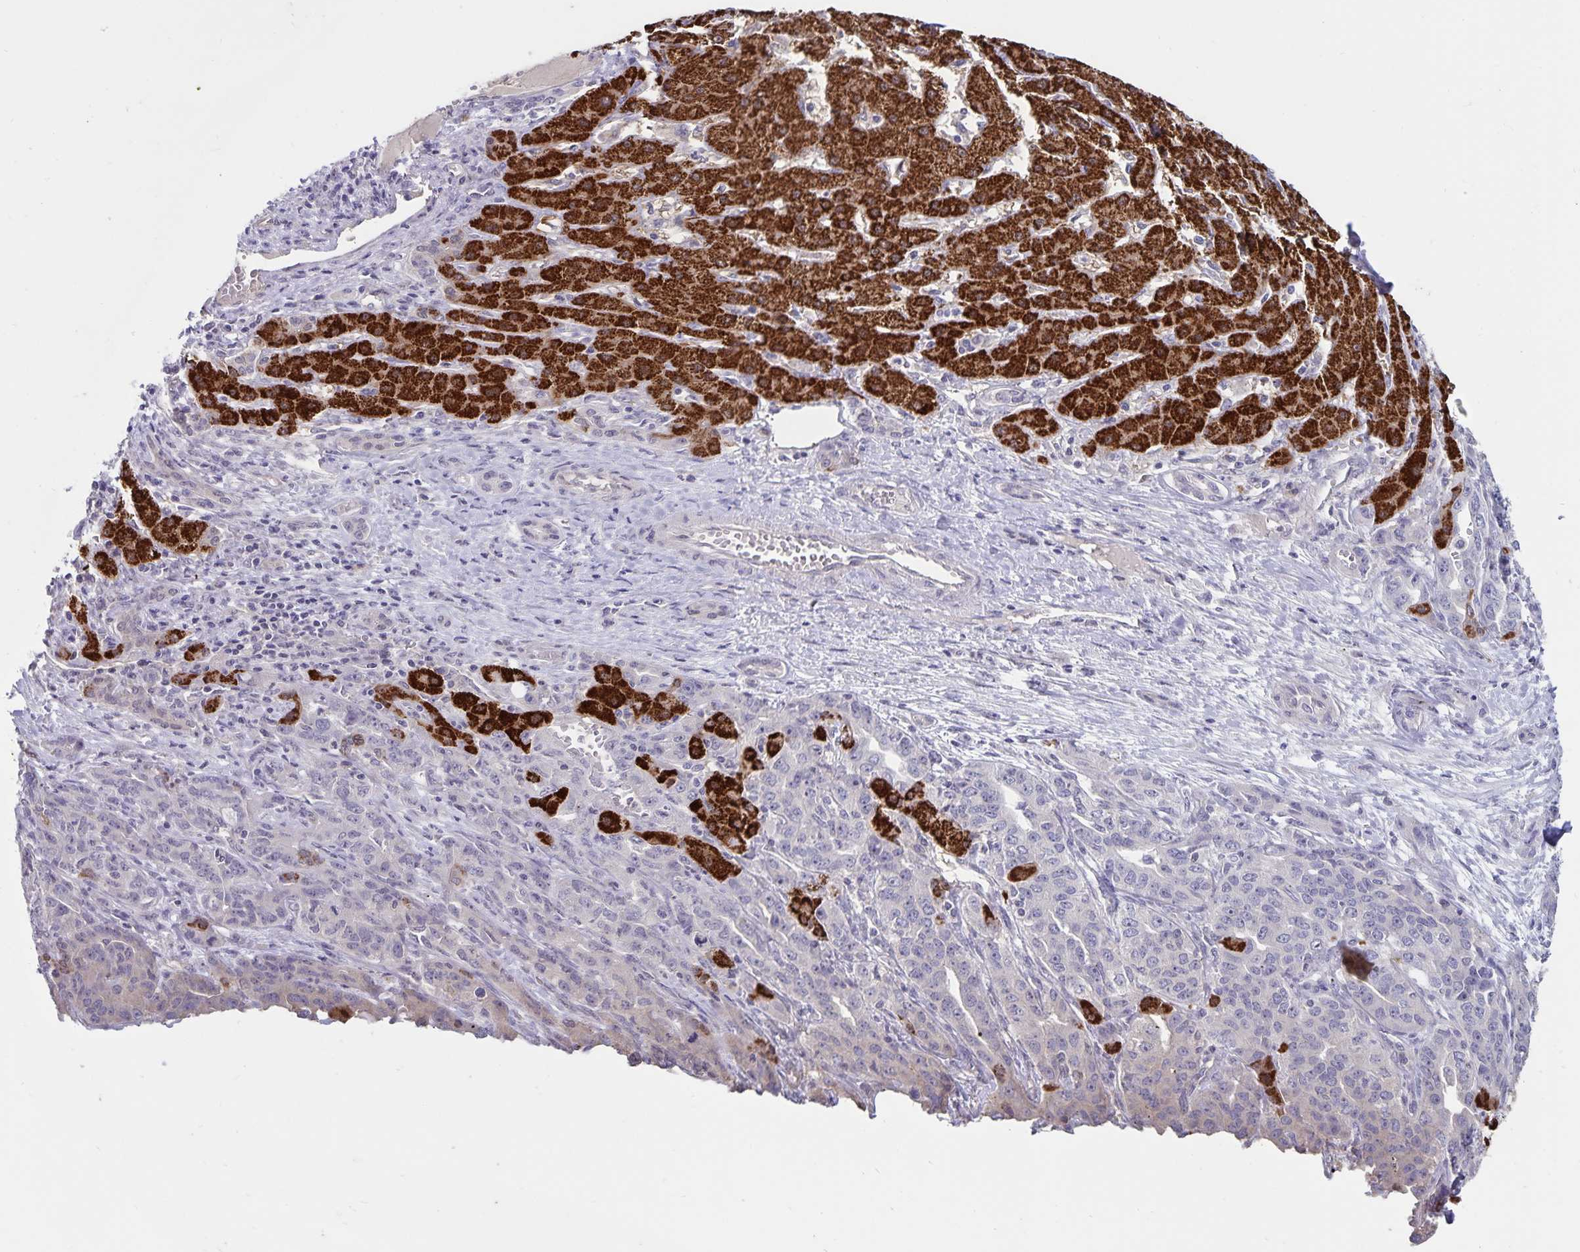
{"staining": {"intensity": "negative", "quantity": "none", "location": "none"}, "tissue": "liver cancer", "cell_type": "Tumor cells", "image_type": "cancer", "snomed": [{"axis": "morphology", "description": "Cholangiocarcinoma"}, {"axis": "topography", "description": "Liver"}], "caption": "Immunohistochemical staining of liver cancer (cholangiocarcinoma) exhibits no significant positivity in tumor cells.", "gene": "CDKN2B", "patient": {"sex": "male", "age": 59}}